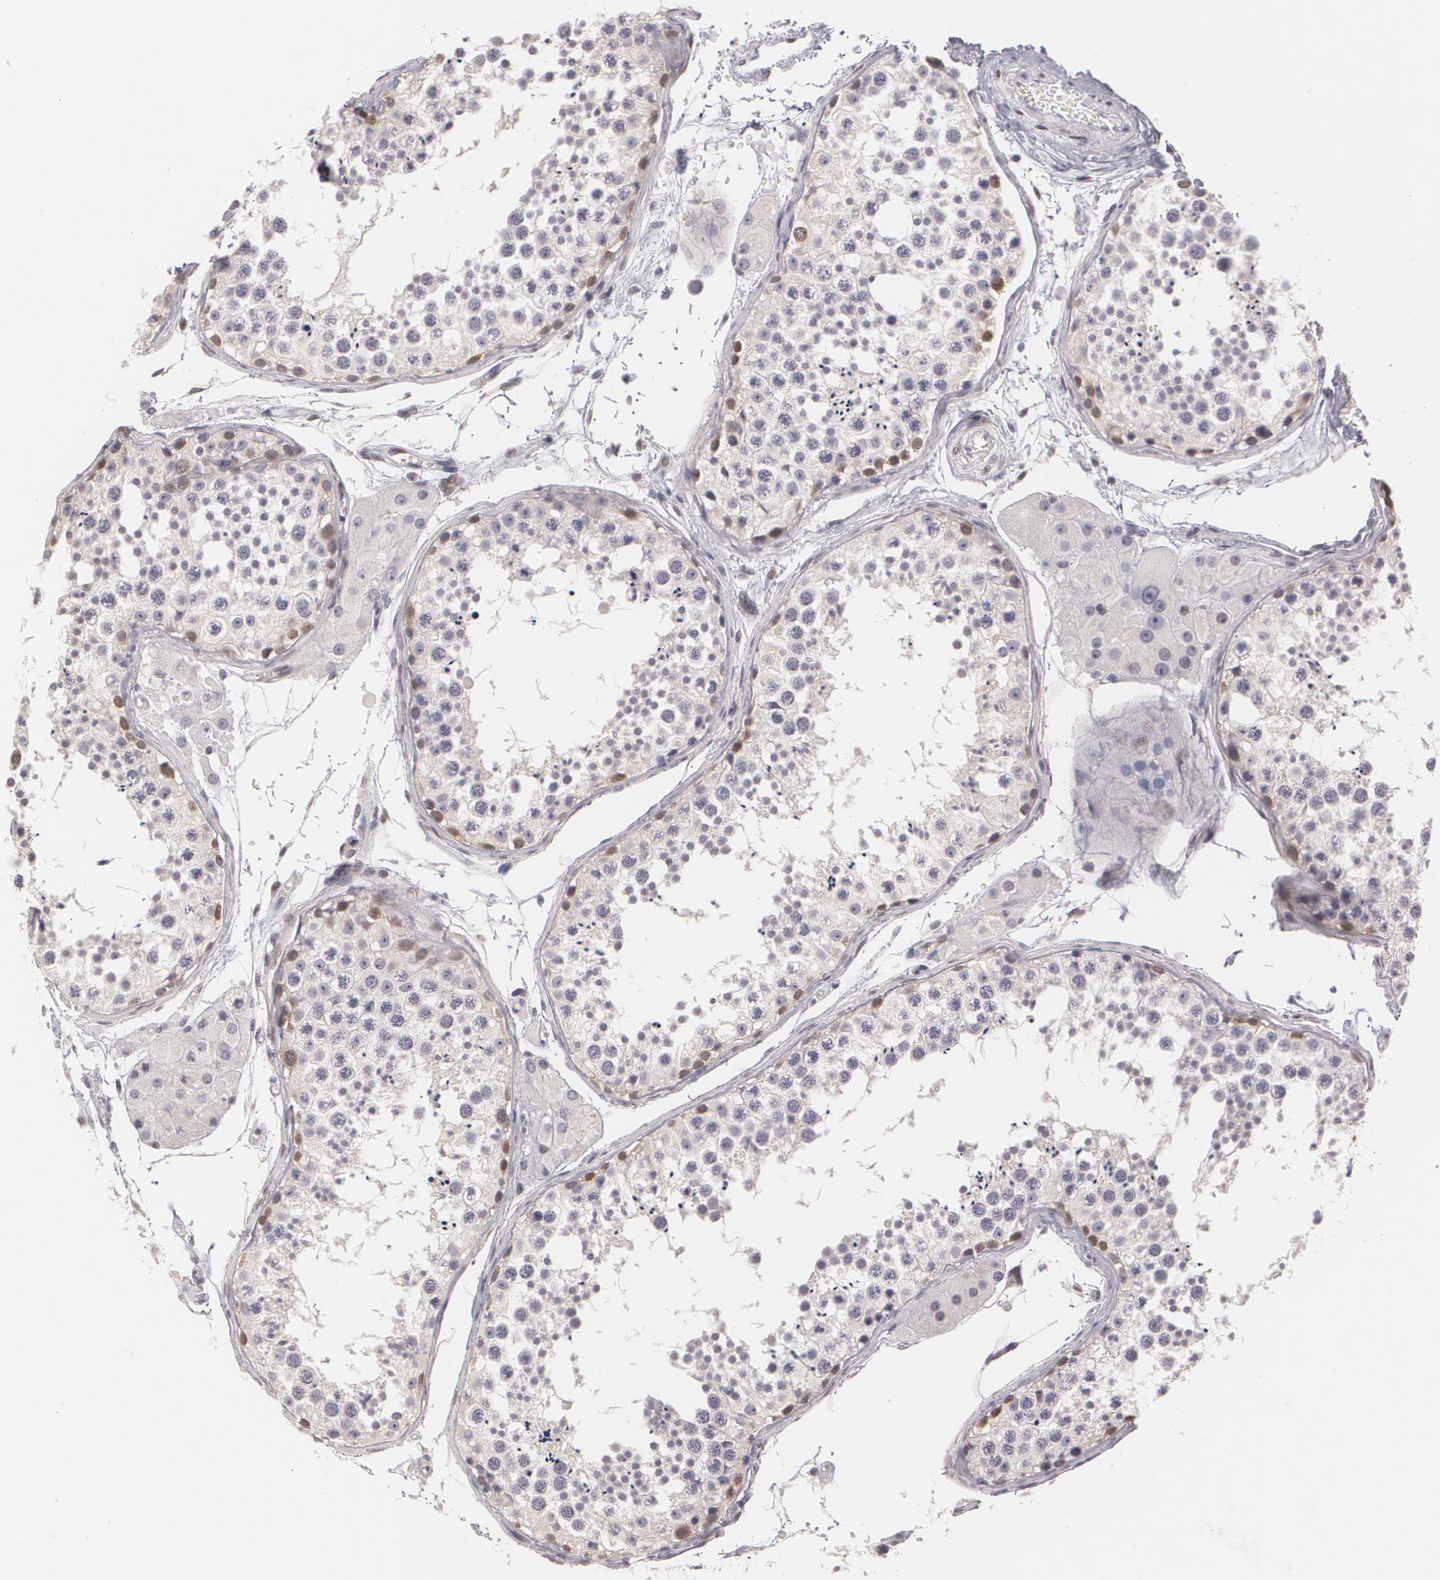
{"staining": {"intensity": "strong", "quantity": "<25%", "location": "nuclear"}, "tissue": "testis", "cell_type": "Cells in seminiferous ducts", "image_type": "normal", "snomed": [{"axis": "morphology", "description": "Normal tissue, NOS"}, {"axis": "topography", "description": "Testis"}], "caption": "Testis stained with immunohistochemistry shows strong nuclear expression in about <25% of cells in seminiferous ducts.", "gene": "ZBTB16", "patient": {"sex": "male", "age": 57}}